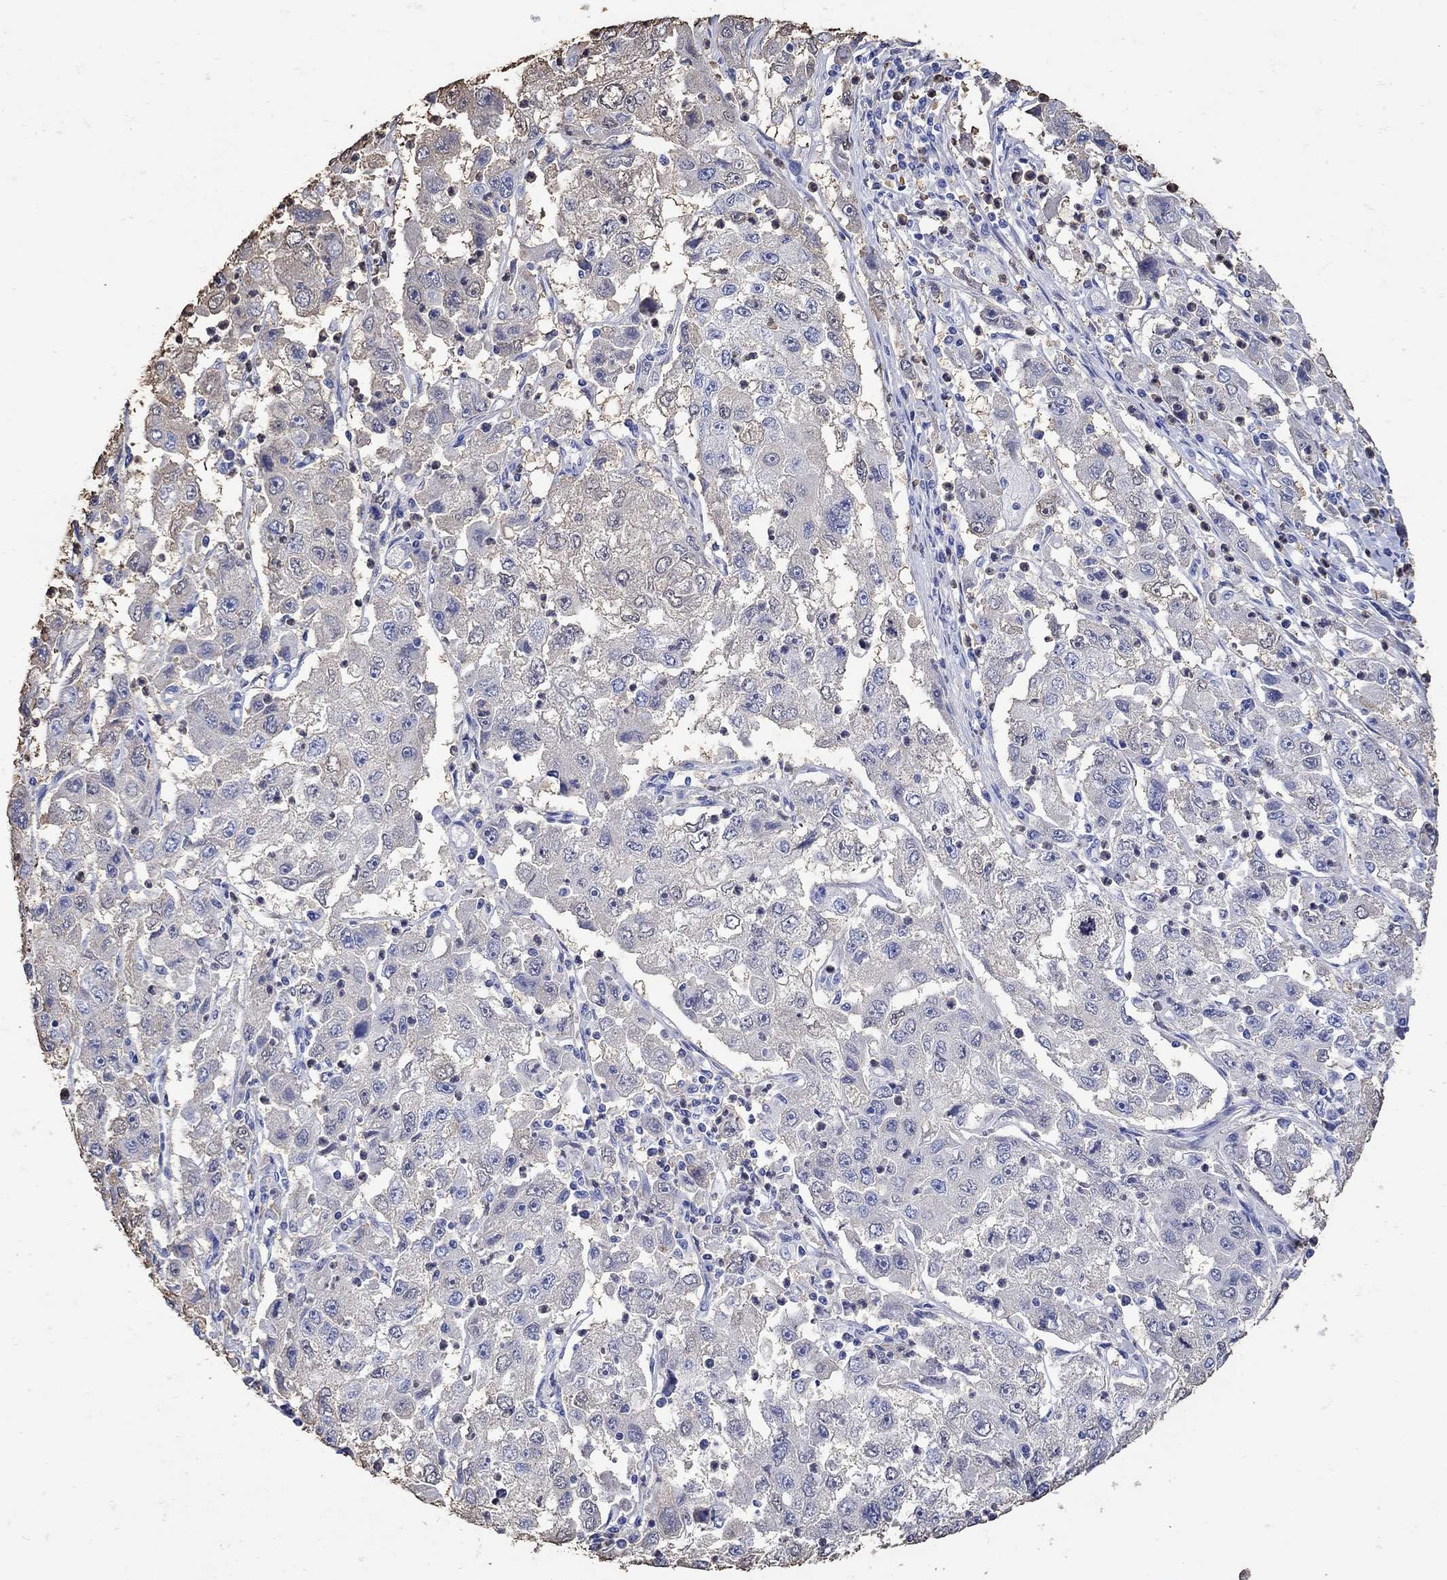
{"staining": {"intensity": "negative", "quantity": "none", "location": "none"}, "tissue": "cervical cancer", "cell_type": "Tumor cells", "image_type": "cancer", "snomed": [{"axis": "morphology", "description": "Squamous cell carcinoma, NOS"}, {"axis": "topography", "description": "Cervix"}], "caption": "Cervical squamous cell carcinoma was stained to show a protein in brown. There is no significant positivity in tumor cells. The staining is performed using DAB (3,3'-diaminobenzidine) brown chromogen with nuclei counter-stained in using hematoxylin.", "gene": "LINGO3", "patient": {"sex": "female", "age": 36}}